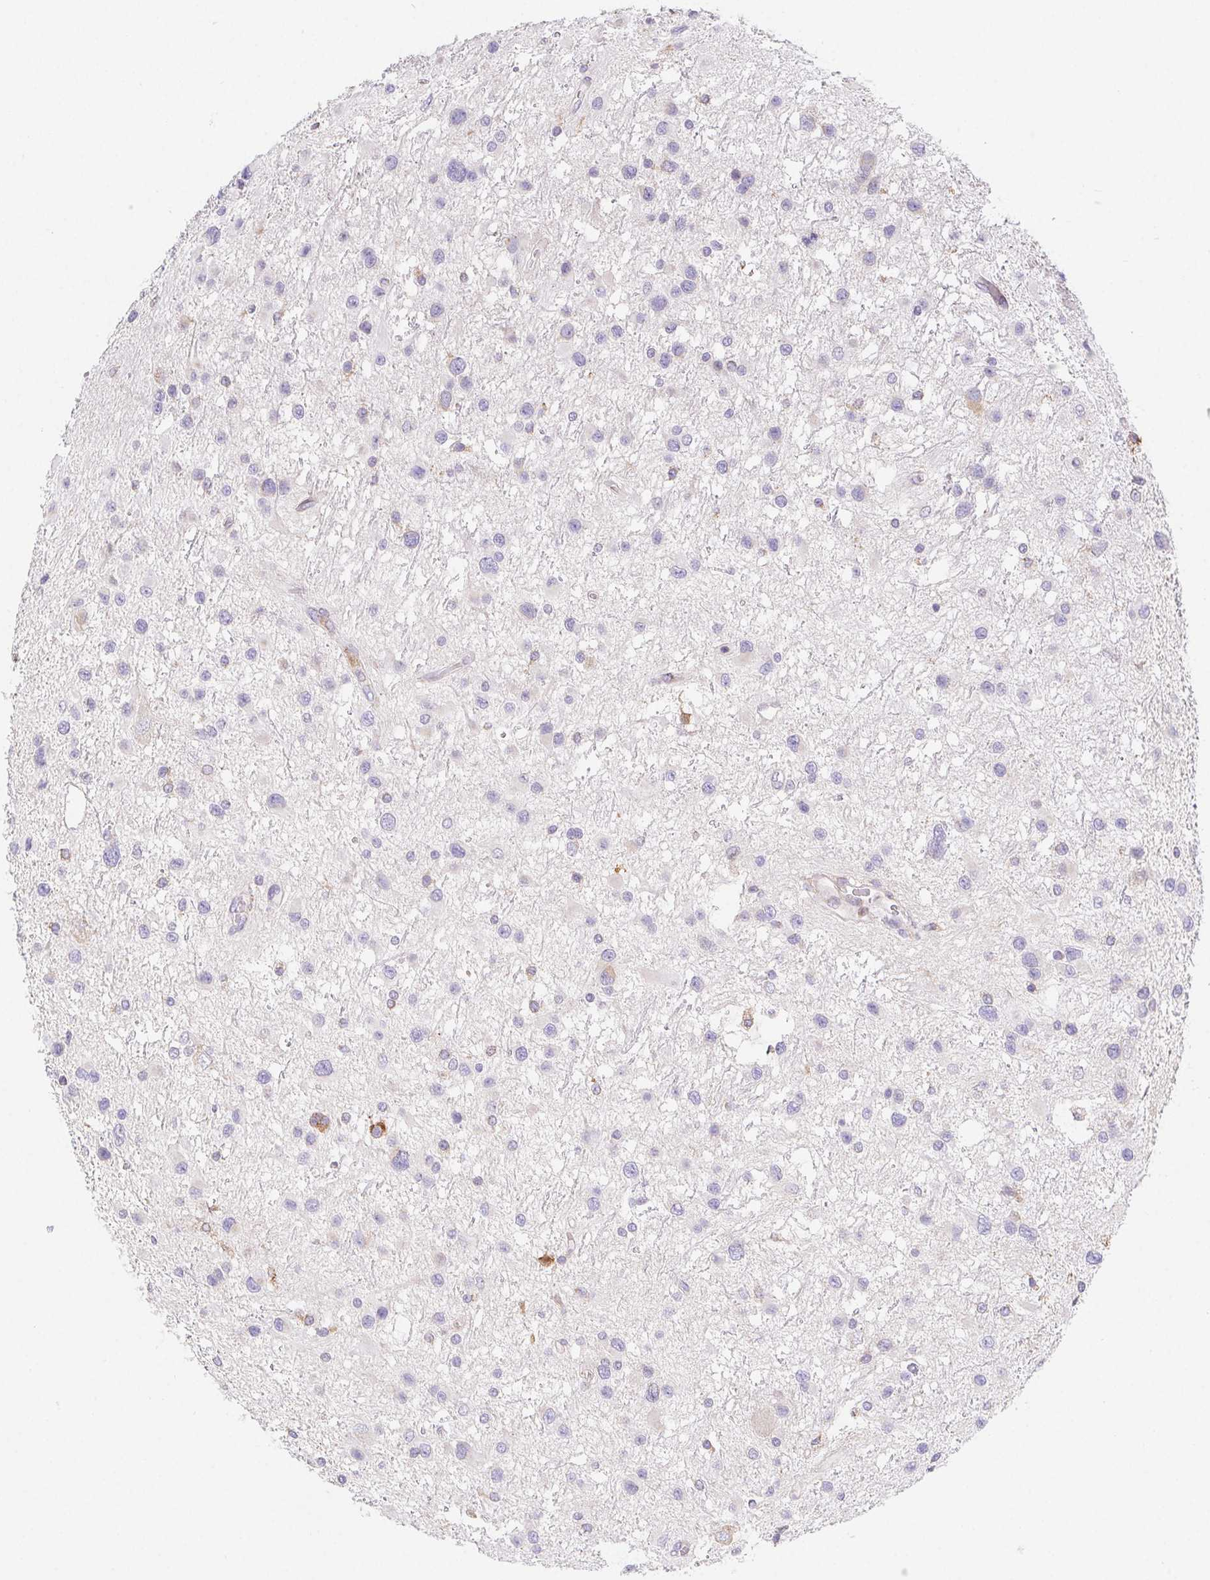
{"staining": {"intensity": "negative", "quantity": "none", "location": "none"}, "tissue": "glioma", "cell_type": "Tumor cells", "image_type": "cancer", "snomed": [{"axis": "morphology", "description": "Glioma, malignant, Low grade"}, {"axis": "topography", "description": "Brain"}], "caption": "An IHC image of glioma is shown. There is no staining in tumor cells of glioma.", "gene": "ADAM8", "patient": {"sex": "female", "age": 32}}